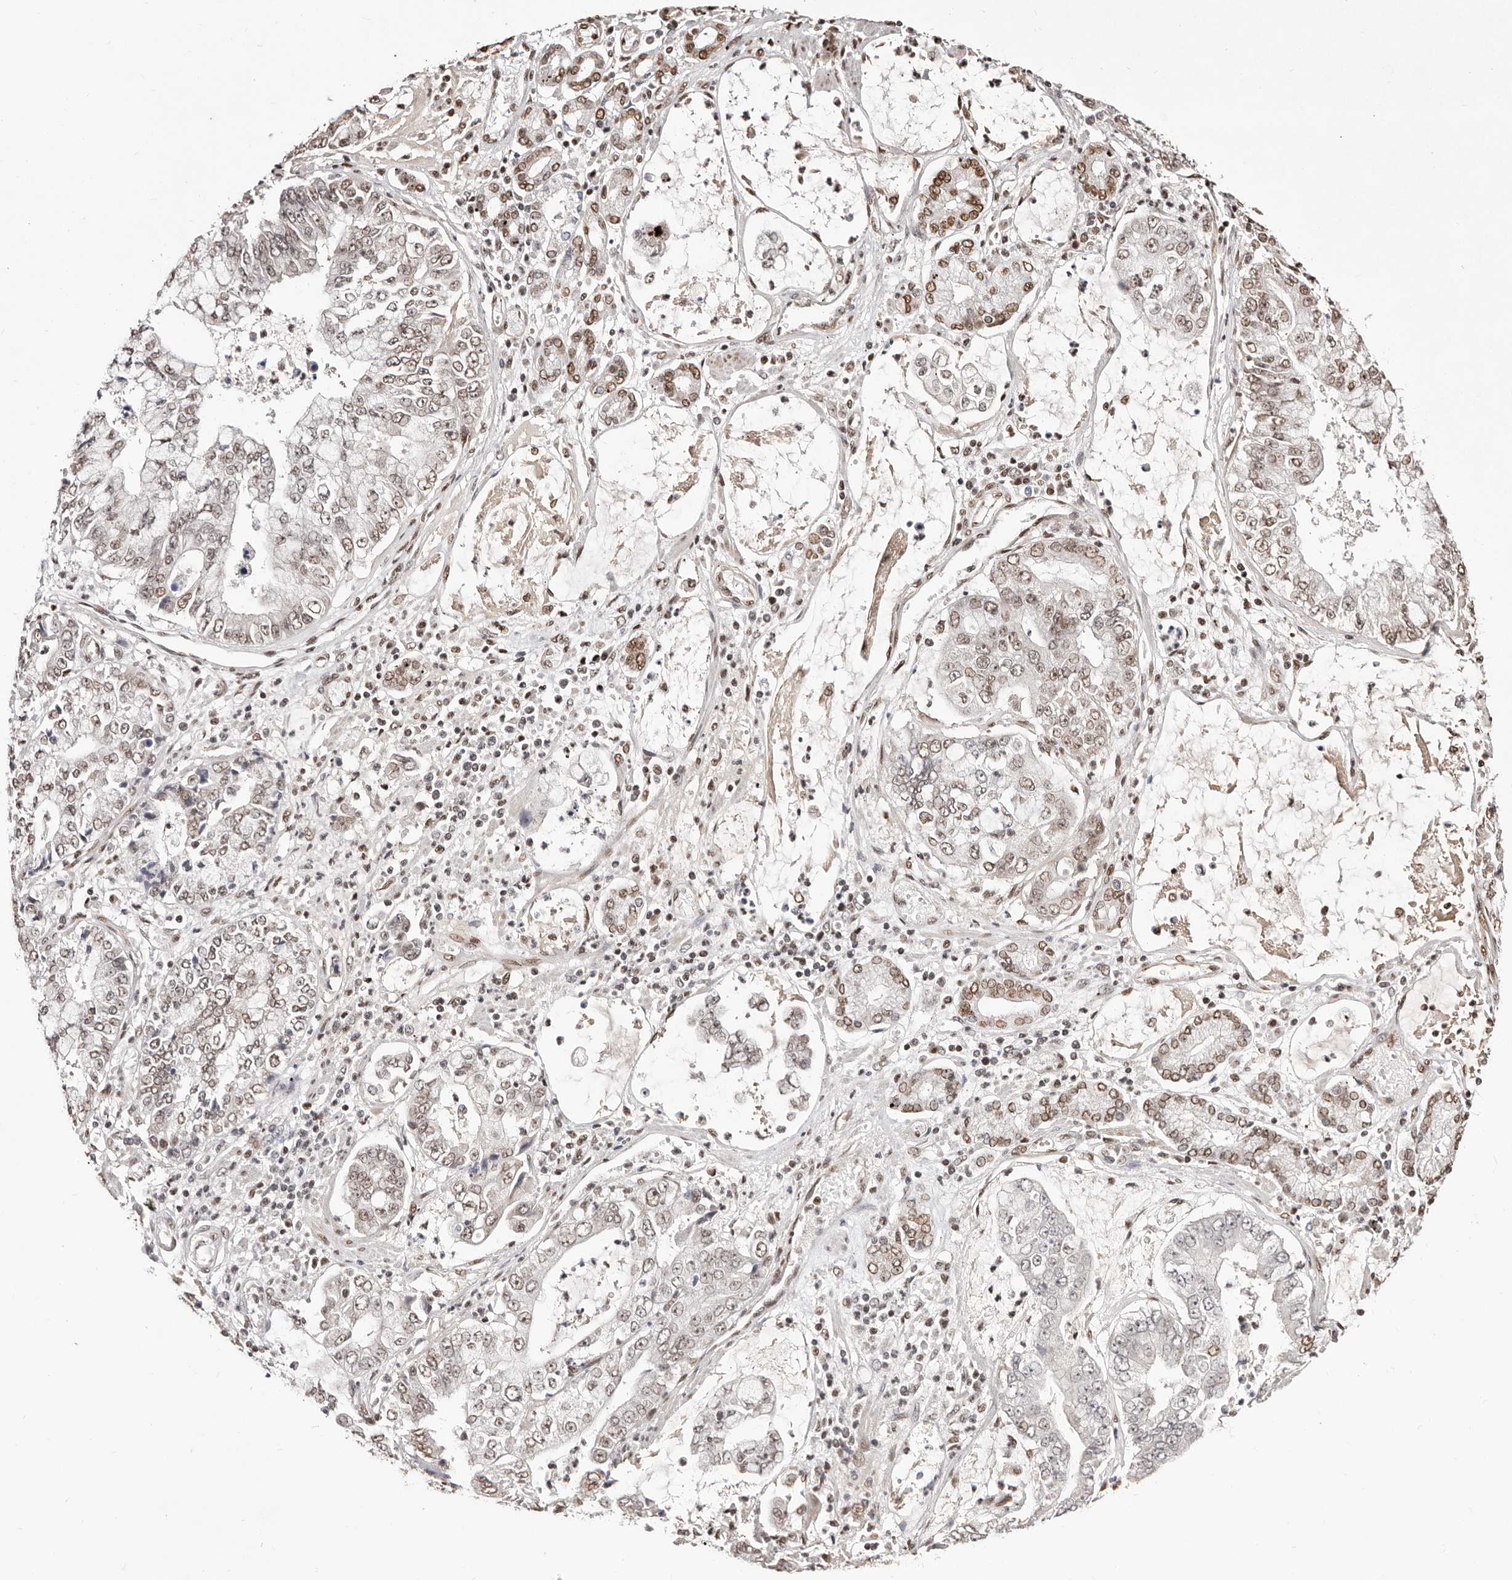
{"staining": {"intensity": "weak", "quantity": ">75%", "location": "nuclear"}, "tissue": "stomach cancer", "cell_type": "Tumor cells", "image_type": "cancer", "snomed": [{"axis": "morphology", "description": "Adenocarcinoma, NOS"}, {"axis": "topography", "description": "Stomach"}], "caption": "Human stomach cancer (adenocarcinoma) stained for a protein (brown) shows weak nuclear positive staining in approximately >75% of tumor cells.", "gene": "BICRAL", "patient": {"sex": "male", "age": 76}}